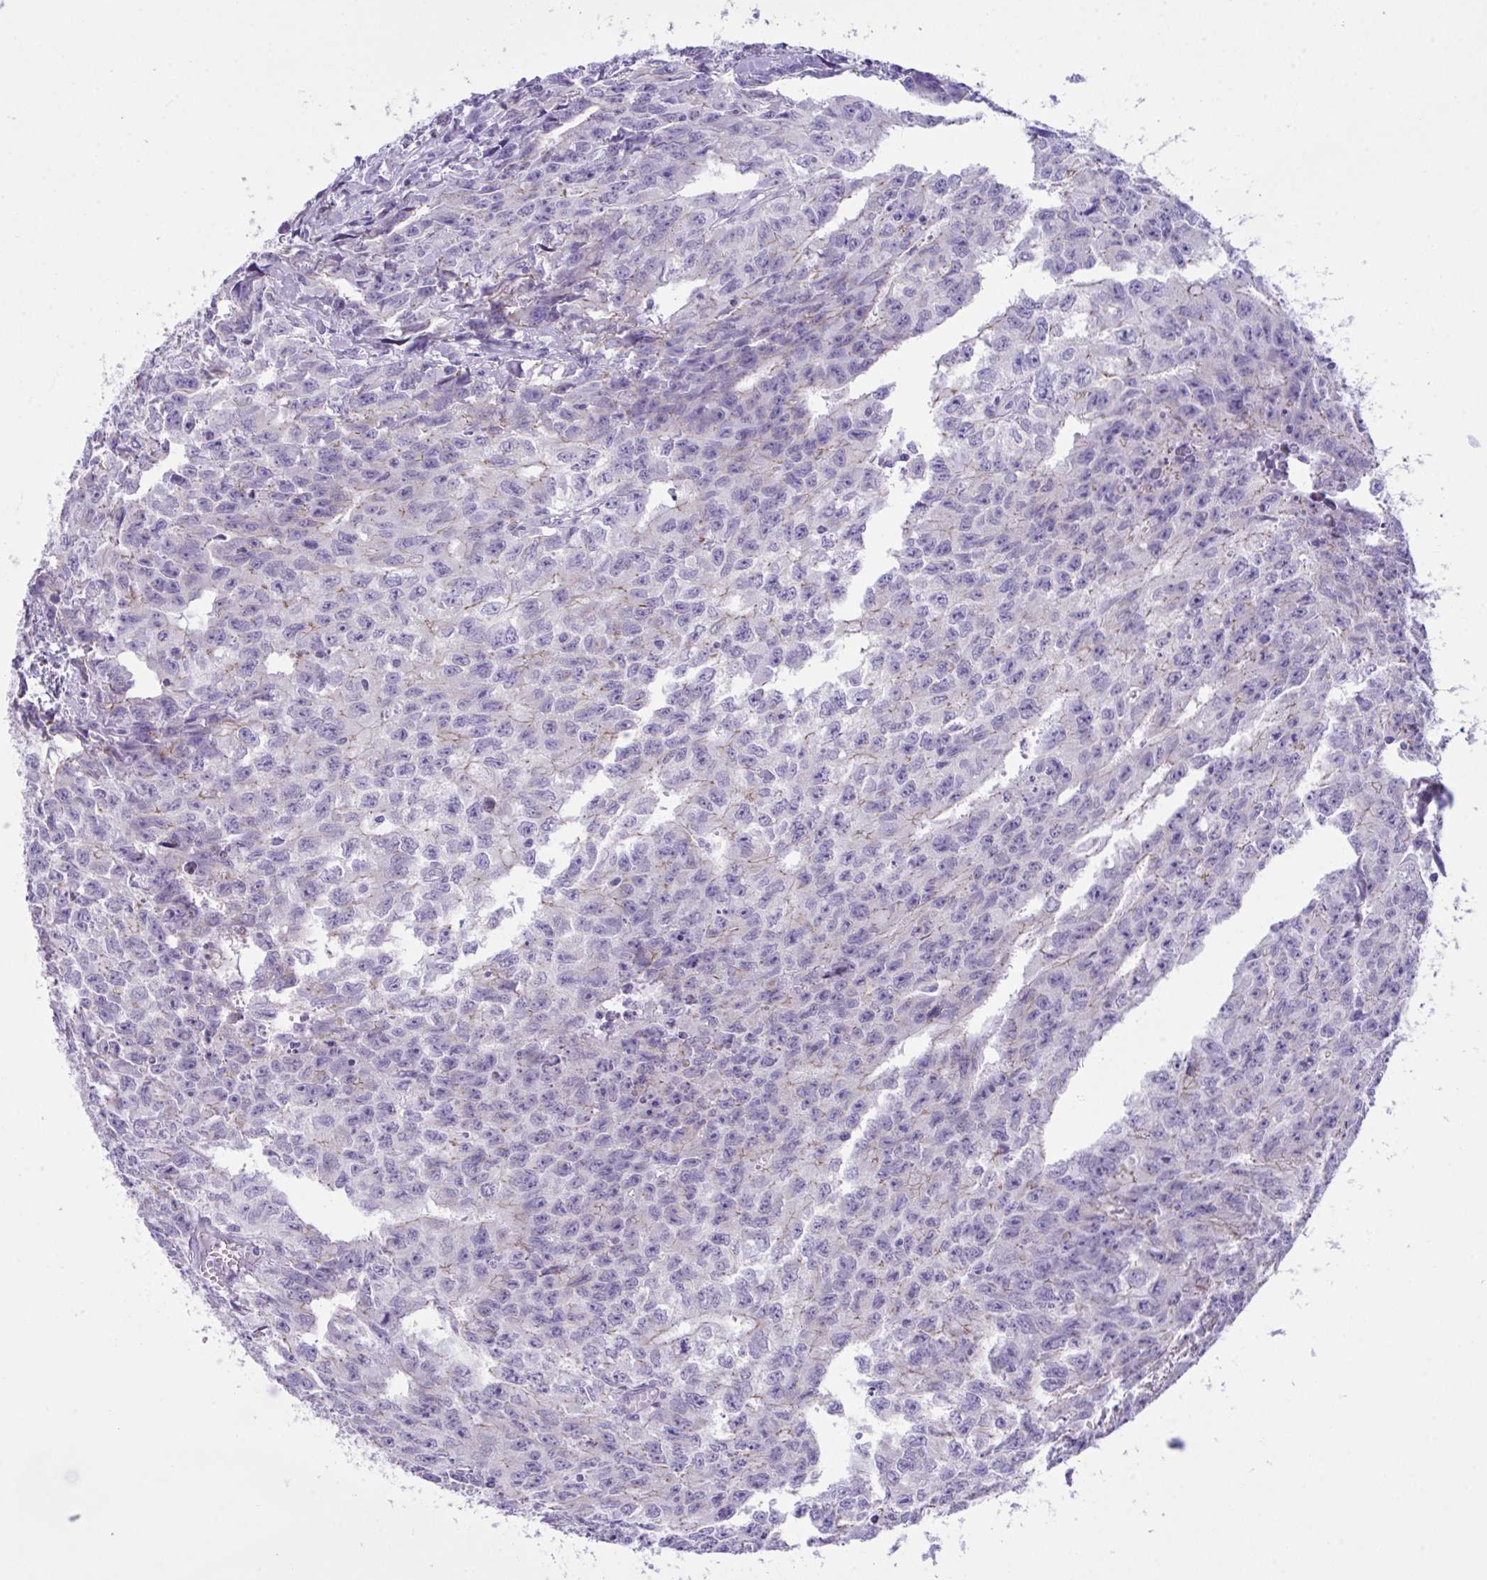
{"staining": {"intensity": "negative", "quantity": "none", "location": "none"}, "tissue": "testis cancer", "cell_type": "Tumor cells", "image_type": "cancer", "snomed": [{"axis": "morphology", "description": "Carcinoma, Embryonal, NOS"}, {"axis": "morphology", "description": "Teratoma, malignant, NOS"}, {"axis": "topography", "description": "Testis"}], "caption": "The micrograph displays no staining of tumor cells in testis cancer (teratoma (malignant)). (DAB immunohistochemistry (IHC), high magnification).", "gene": "GLB1L2", "patient": {"sex": "male", "age": 24}}